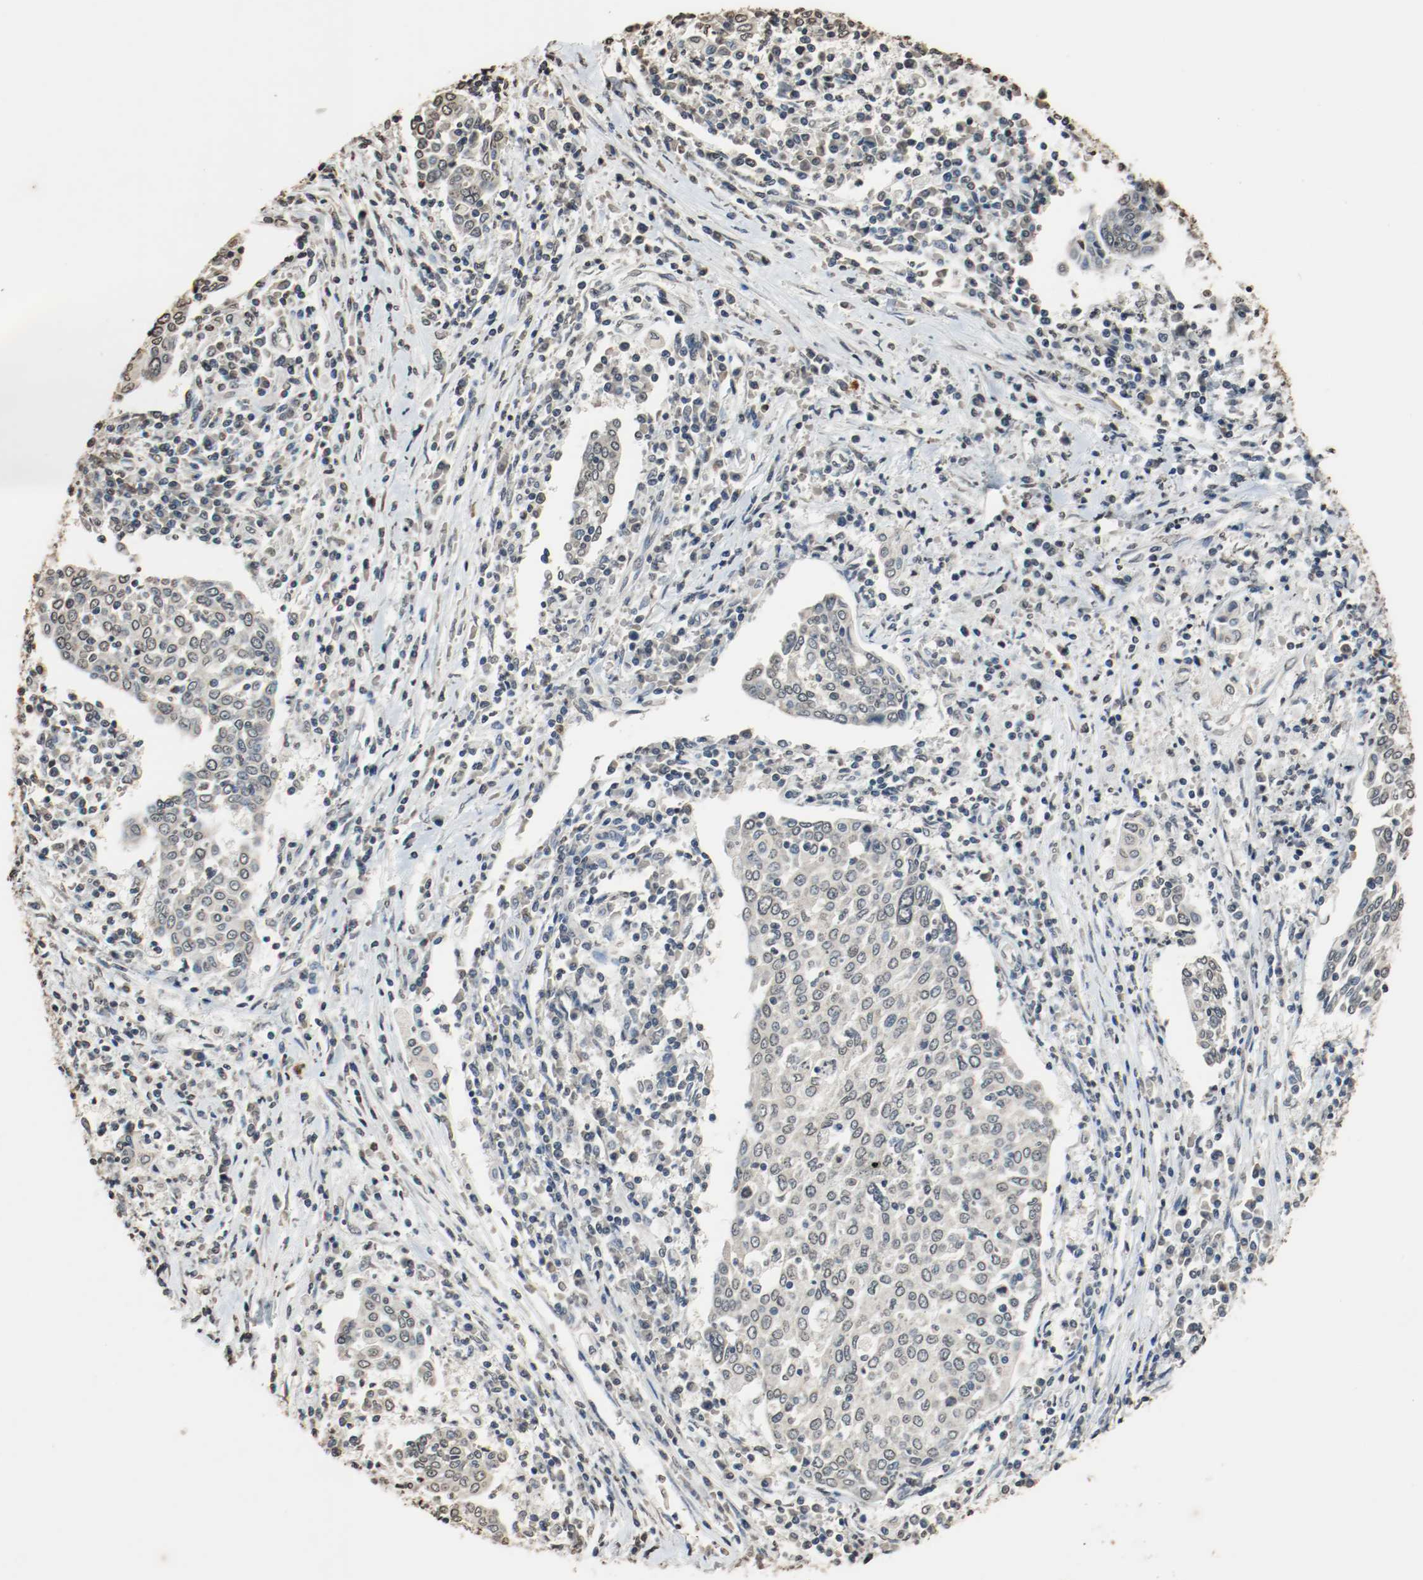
{"staining": {"intensity": "negative", "quantity": "none", "location": "none"}, "tissue": "cervical cancer", "cell_type": "Tumor cells", "image_type": "cancer", "snomed": [{"axis": "morphology", "description": "Squamous cell carcinoma, NOS"}, {"axis": "topography", "description": "Cervix"}], "caption": "Protein analysis of squamous cell carcinoma (cervical) displays no significant staining in tumor cells.", "gene": "RTN4", "patient": {"sex": "female", "age": 40}}